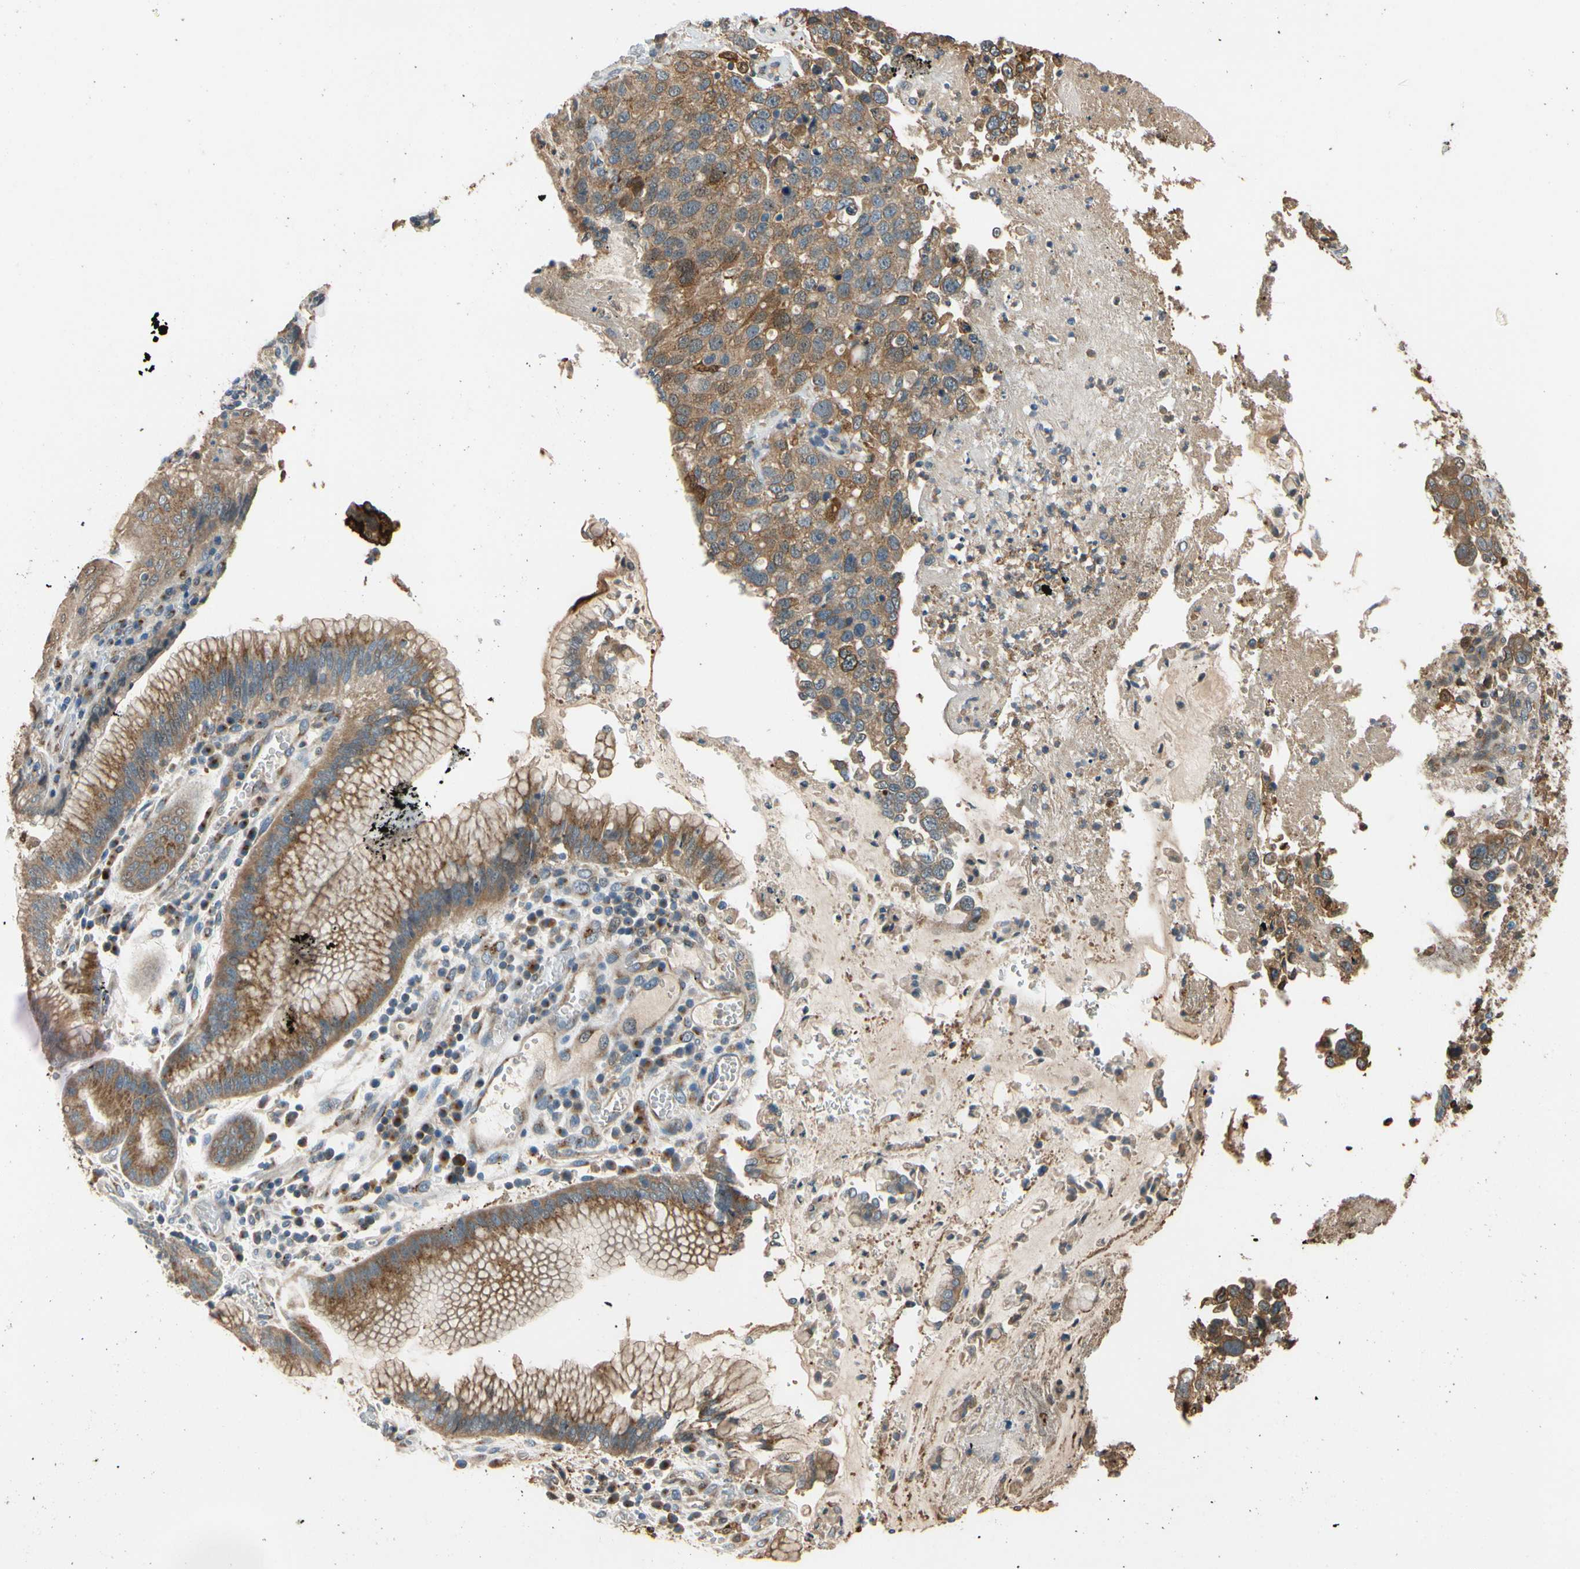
{"staining": {"intensity": "moderate", "quantity": "25%-75%", "location": "cytoplasmic/membranous"}, "tissue": "stomach cancer", "cell_type": "Tumor cells", "image_type": "cancer", "snomed": [{"axis": "morphology", "description": "Normal tissue, NOS"}, {"axis": "morphology", "description": "Adenocarcinoma, NOS"}, {"axis": "topography", "description": "Stomach"}], "caption": "DAB immunohistochemical staining of human stomach adenocarcinoma reveals moderate cytoplasmic/membranous protein expression in approximately 25%-75% of tumor cells. Immunohistochemistry stains the protein of interest in brown and the nuclei are stained blue.", "gene": "GPSM2", "patient": {"sex": "male", "age": 48}}